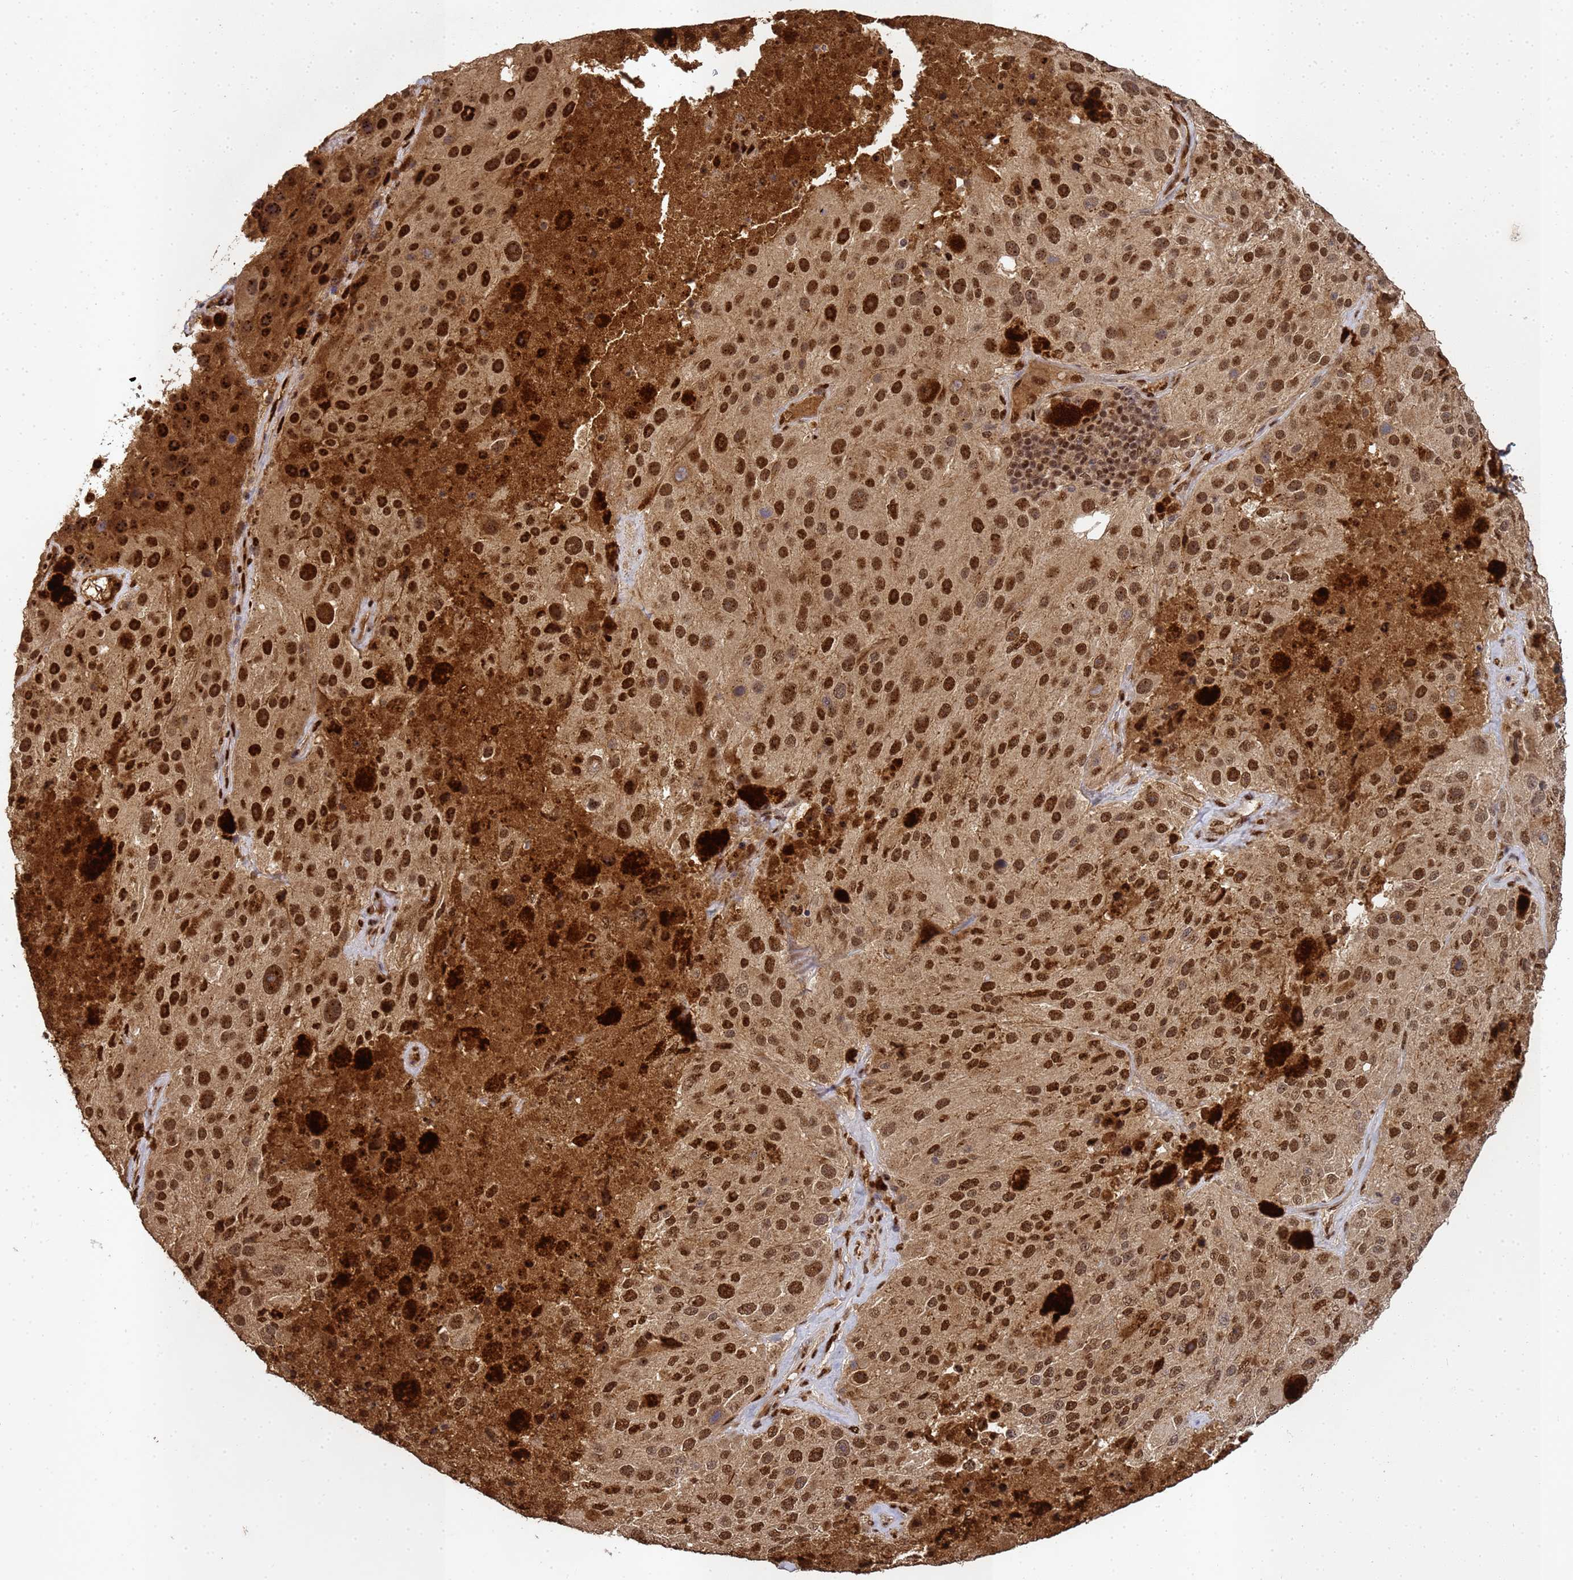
{"staining": {"intensity": "strong", "quantity": ">75%", "location": "nuclear"}, "tissue": "melanoma", "cell_type": "Tumor cells", "image_type": "cancer", "snomed": [{"axis": "morphology", "description": "Malignant melanoma, Metastatic site"}, {"axis": "topography", "description": "Lymph node"}], "caption": "Brown immunohistochemical staining in human malignant melanoma (metastatic site) displays strong nuclear staining in approximately >75% of tumor cells.", "gene": "SECISBP2", "patient": {"sex": "male", "age": 62}}